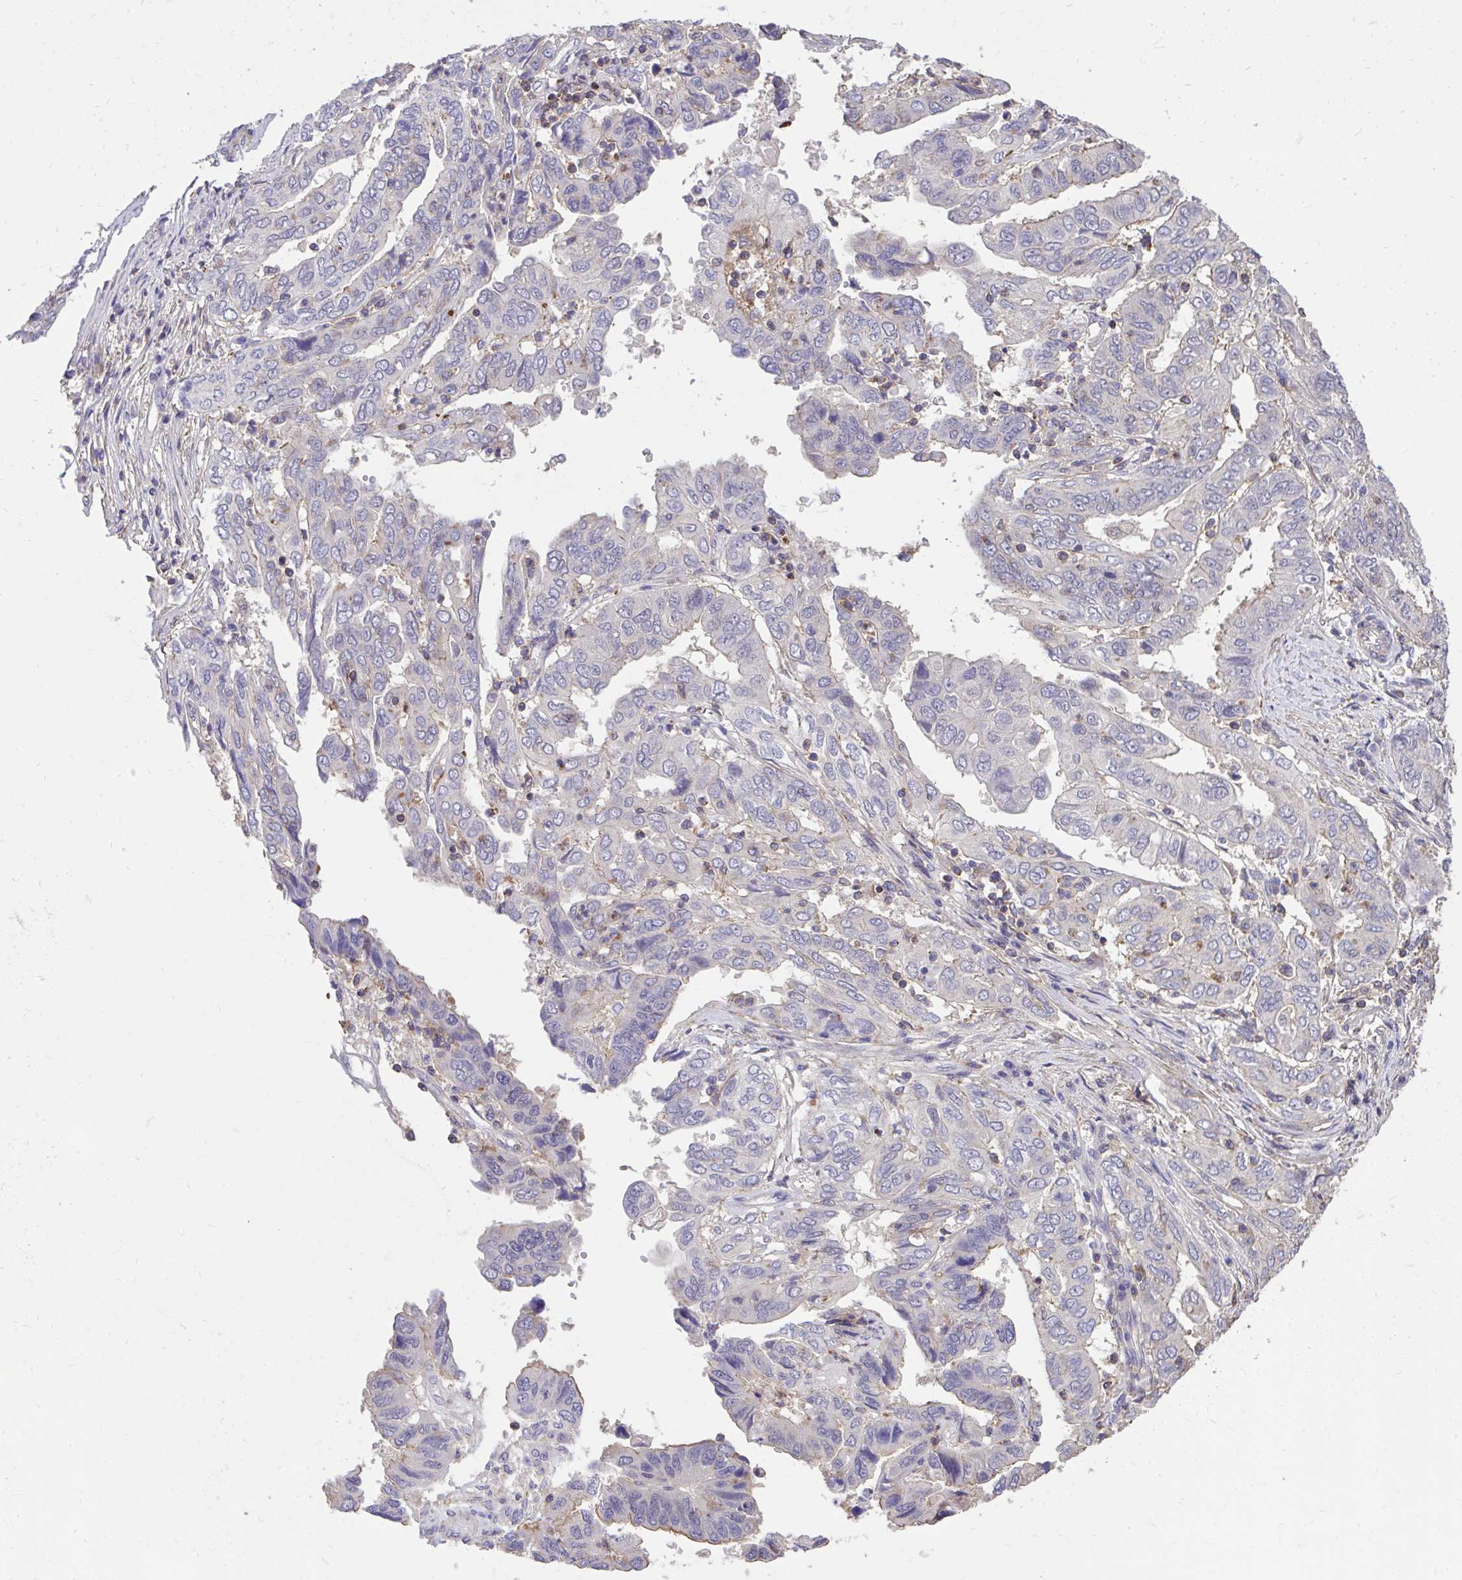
{"staining": {"intensity": "weak", "quantity": "<25%", "location": "cytoplasmic/membranous"}, "tissue": "ovarian cancer", "cell_type": "Tumor cells", "image_type": "cancer", "snomed": [{"axis": "morphology", "description": "Cystadenocarcinoma, serous, NOS"}, {"axis": "topography", "description": "Ovary"}], "caption": "Immunohistochemical staining of human ovarian serous cystadenocarcinoma exhibits no significant staining in tumor cells.", "gene": "IGFL2", "patient": {"sex": "female", "age": 79}}